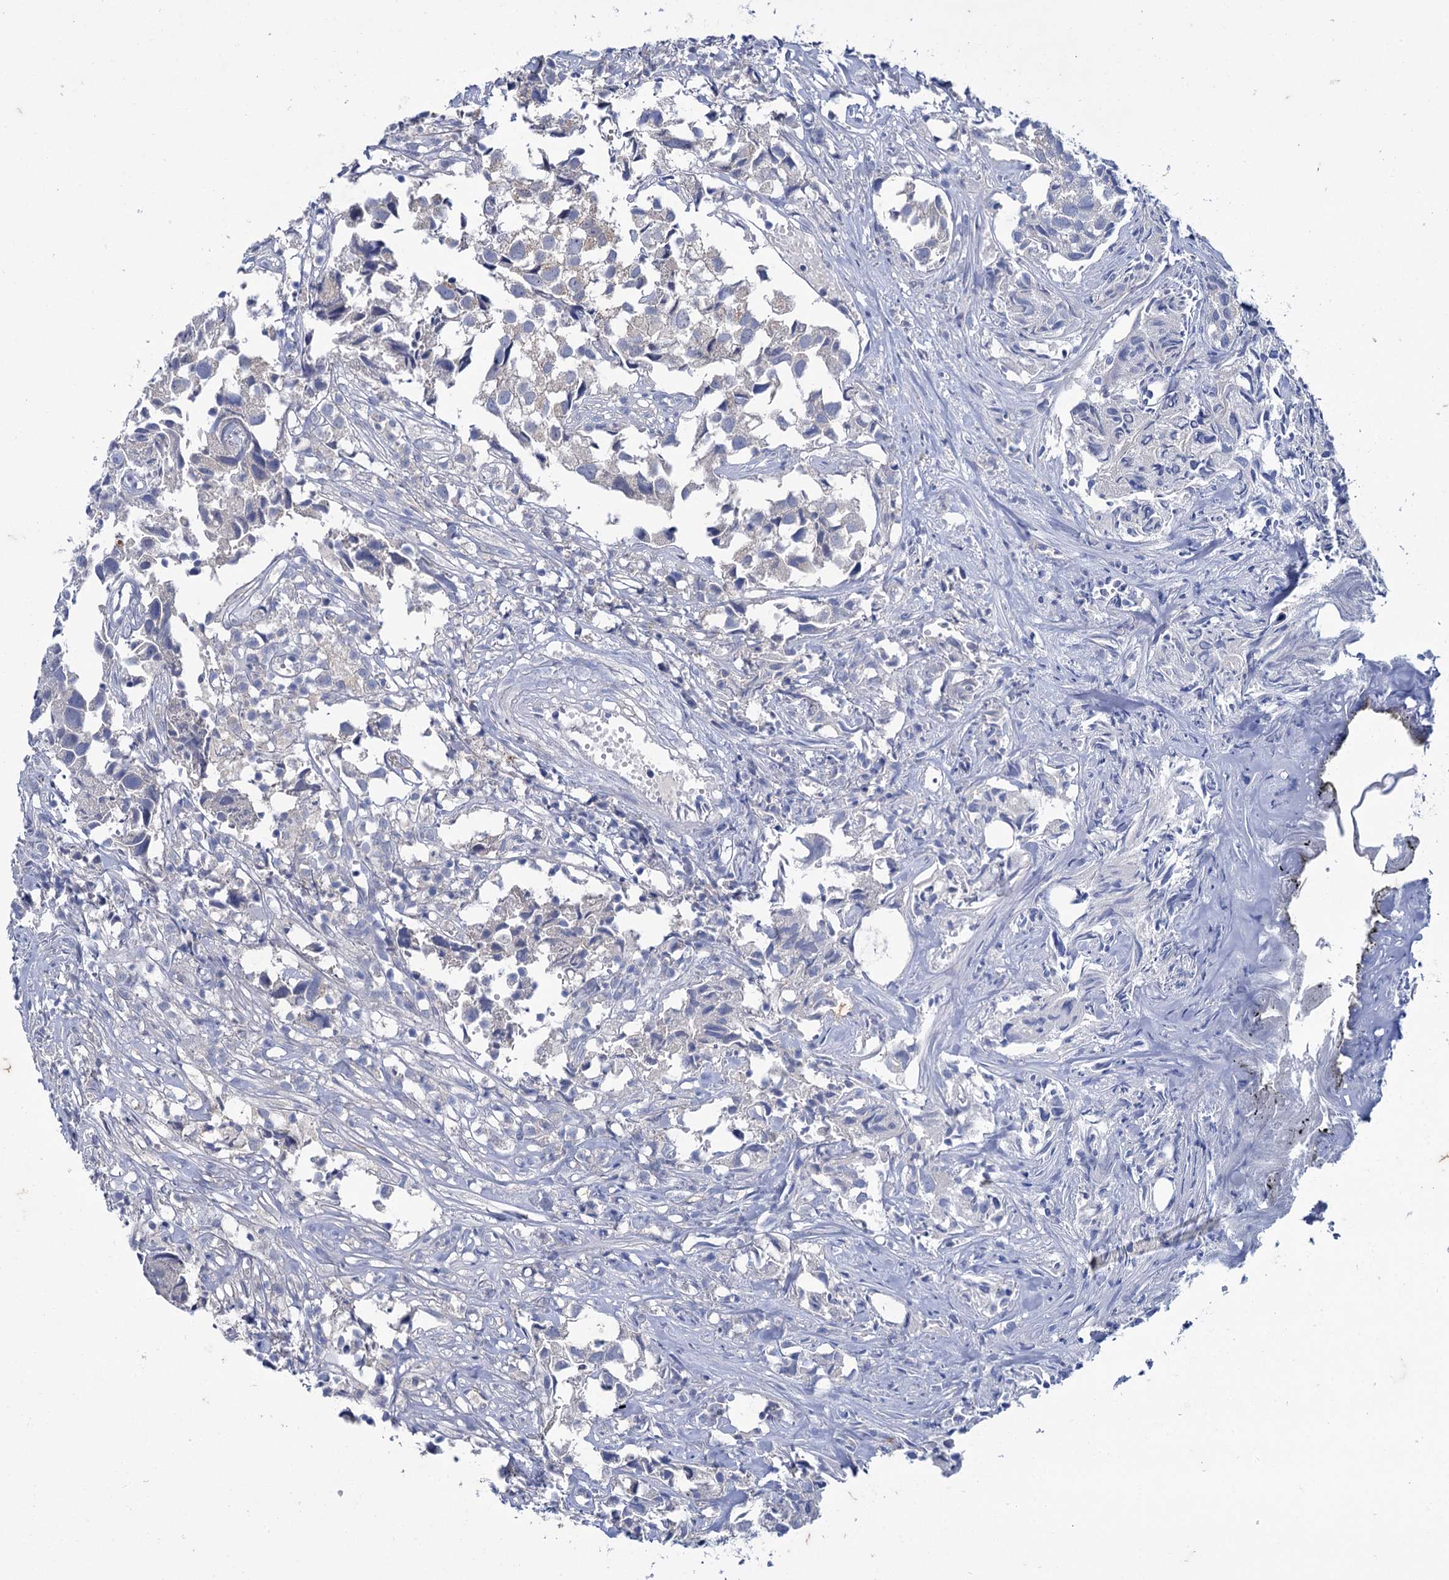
{"staining": {"intensity": "negative", "quantity": "none", "location": "none"}, "tissue": "urothelial cancer", "cell_type": "Tumor cells", "image_type": "cancer", "snomed": [{"axis": "morphology", "description": "Urothelial carcinoma, High grade"}, {"axis": "topography", "description": "Urinary bladder"}], "caption": "Micrograph shows no significant protein positivity in tumor cells of urothelial carcinoma (high-grade). (Immunohistochemistry (ihc), brightfield microscopy, high magnification).", "gene": "MID1IP1", "patient": {"sex": "female", "age": 75}}